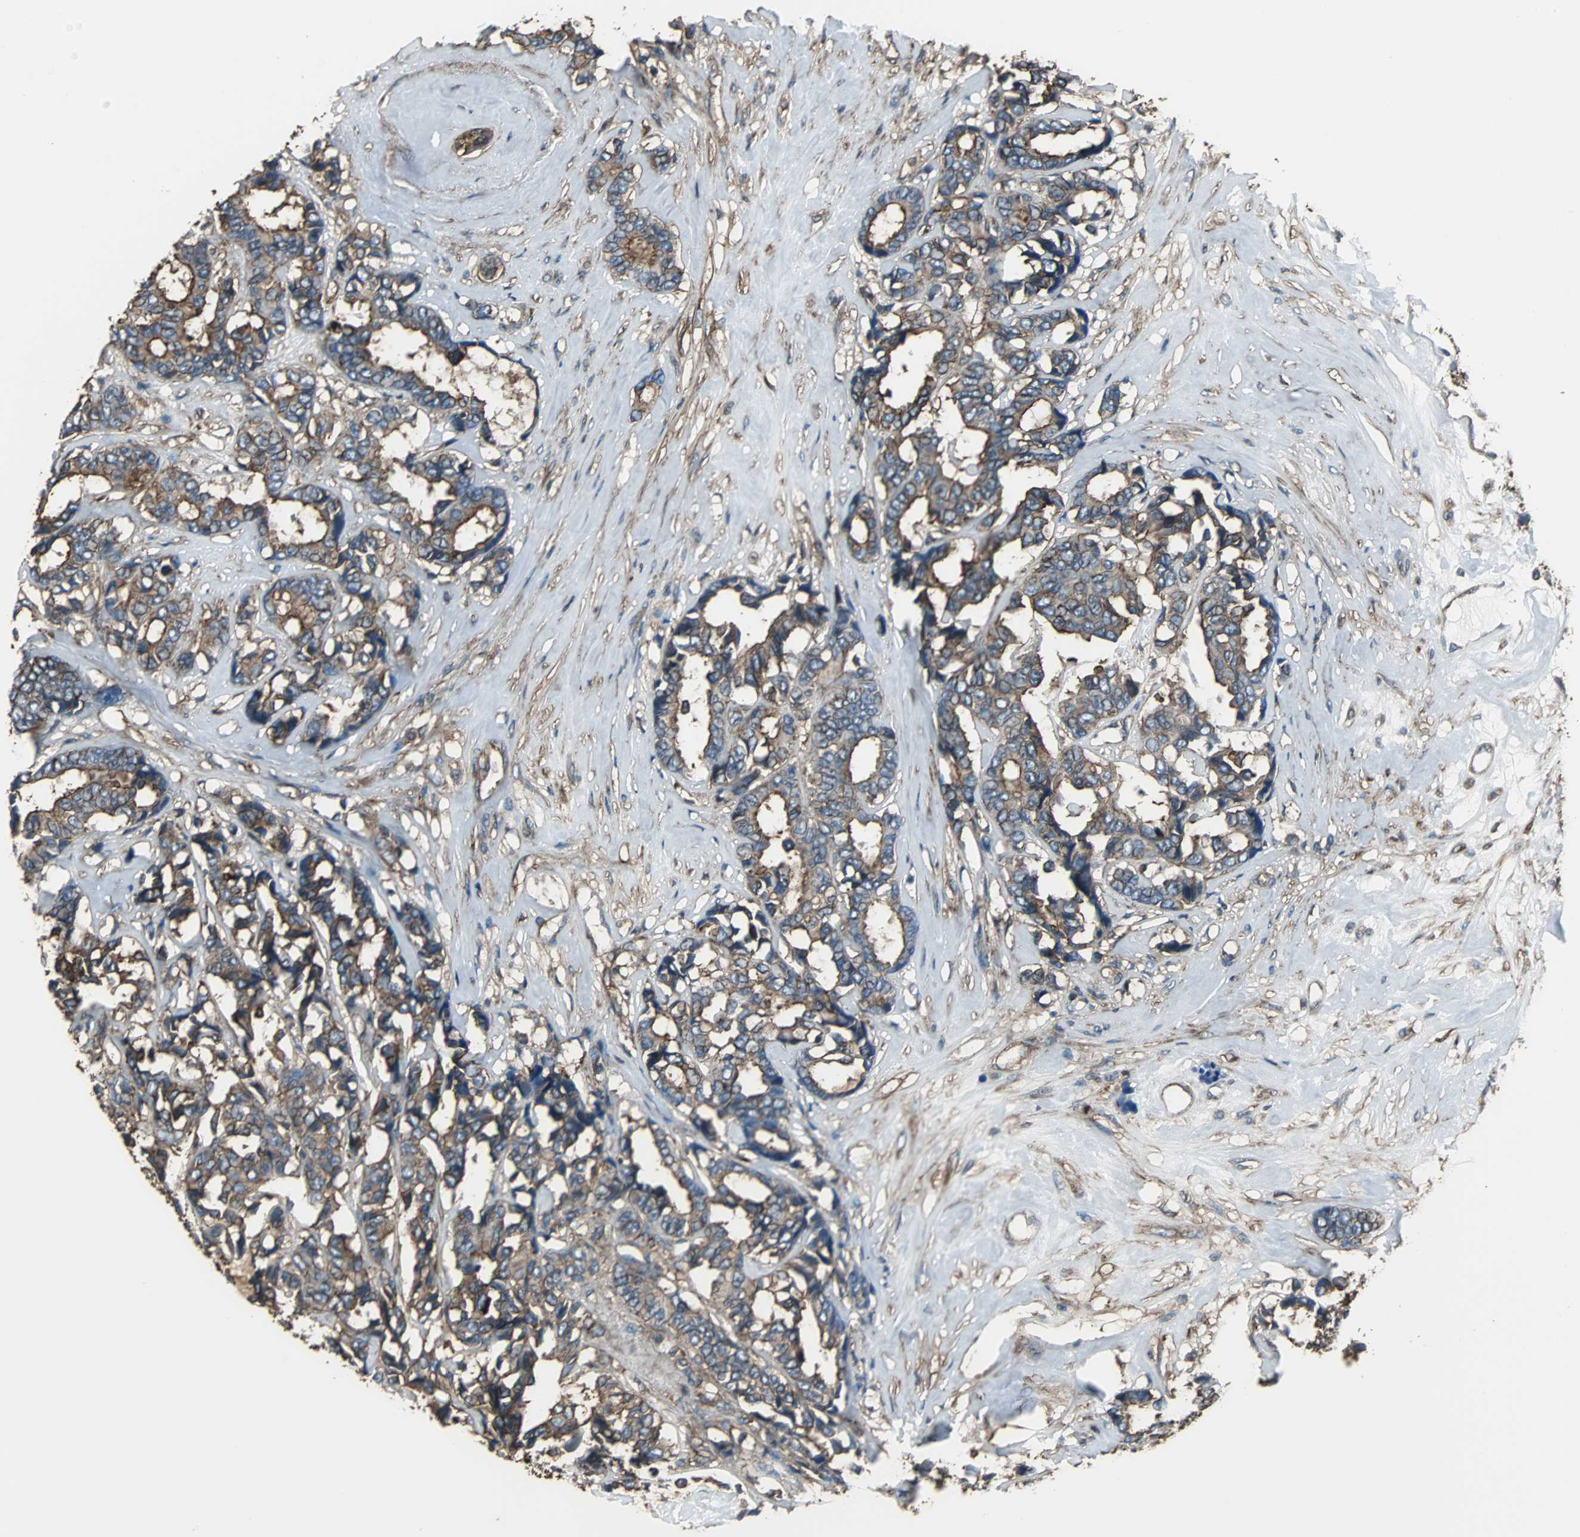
{"staining": {"intensity": "strong", "quantity": ">75%", "location": "cytoplasmic/membranous"}, "tissue": "breast cancer", "cell_type": "Tumor cells", "image_type": "cancer", "snomed": [{"axis": "morphology", "description": "Duct carcinoma"}, {"axis": "topography", "description": "Breast"}], "caption": "Immunohistochemistry (IHC) image of human breast intraductal carcinoma stained for a protein (brown), which exhibits high levels of strong cytoplasmic/membranous positivity in about >75% of tumor cells.", "gene": "ACTN1", "patient": {"sex": "female", "age": 87}}